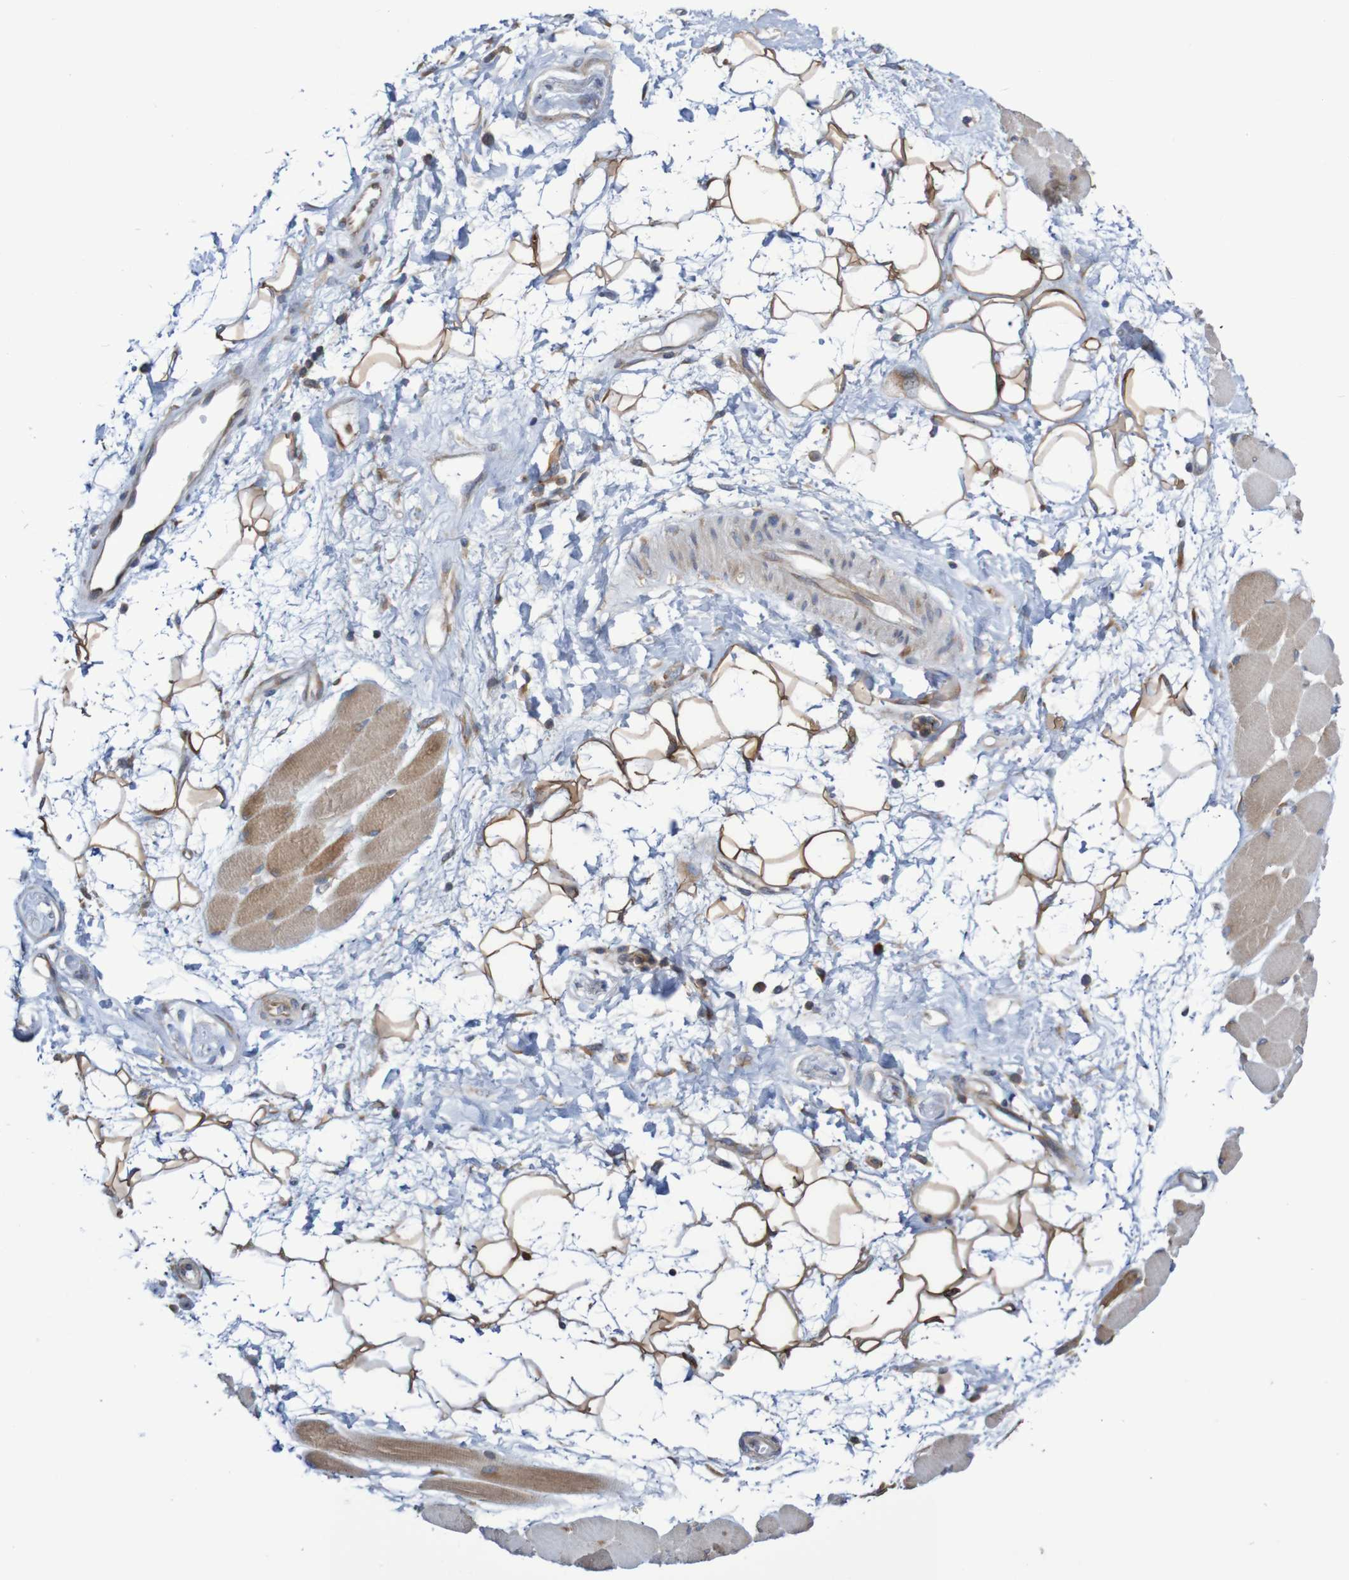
{"staining": {"intensity": "moderate", "quantity": ">75%", "location": "cytoplasmic/membranous"}, "tissue": "skeletal muscle", "cell_type": "Myocytes", "image_type": "normal", "snomed": [{"axis": "morphology", "description": "Normal tissue, NOS"}, {"axis": "topography", "description": "Skeletal muscle"}, {"axis": "topography", "description": "Peripheral nerve tissue"}], "caption": "Immunohistochemical staining of unremarkable human skeletal muscle shows medium levels of moderate cytoplasmic/membranous expression in approximately >75% of myocytes. (DAB (3,3'-diaminobenzidine) = brown stain, brightfield microscopy at high magnification).", "gene": "LRRC47", "patient": {"sex": "female", "age": 84}}